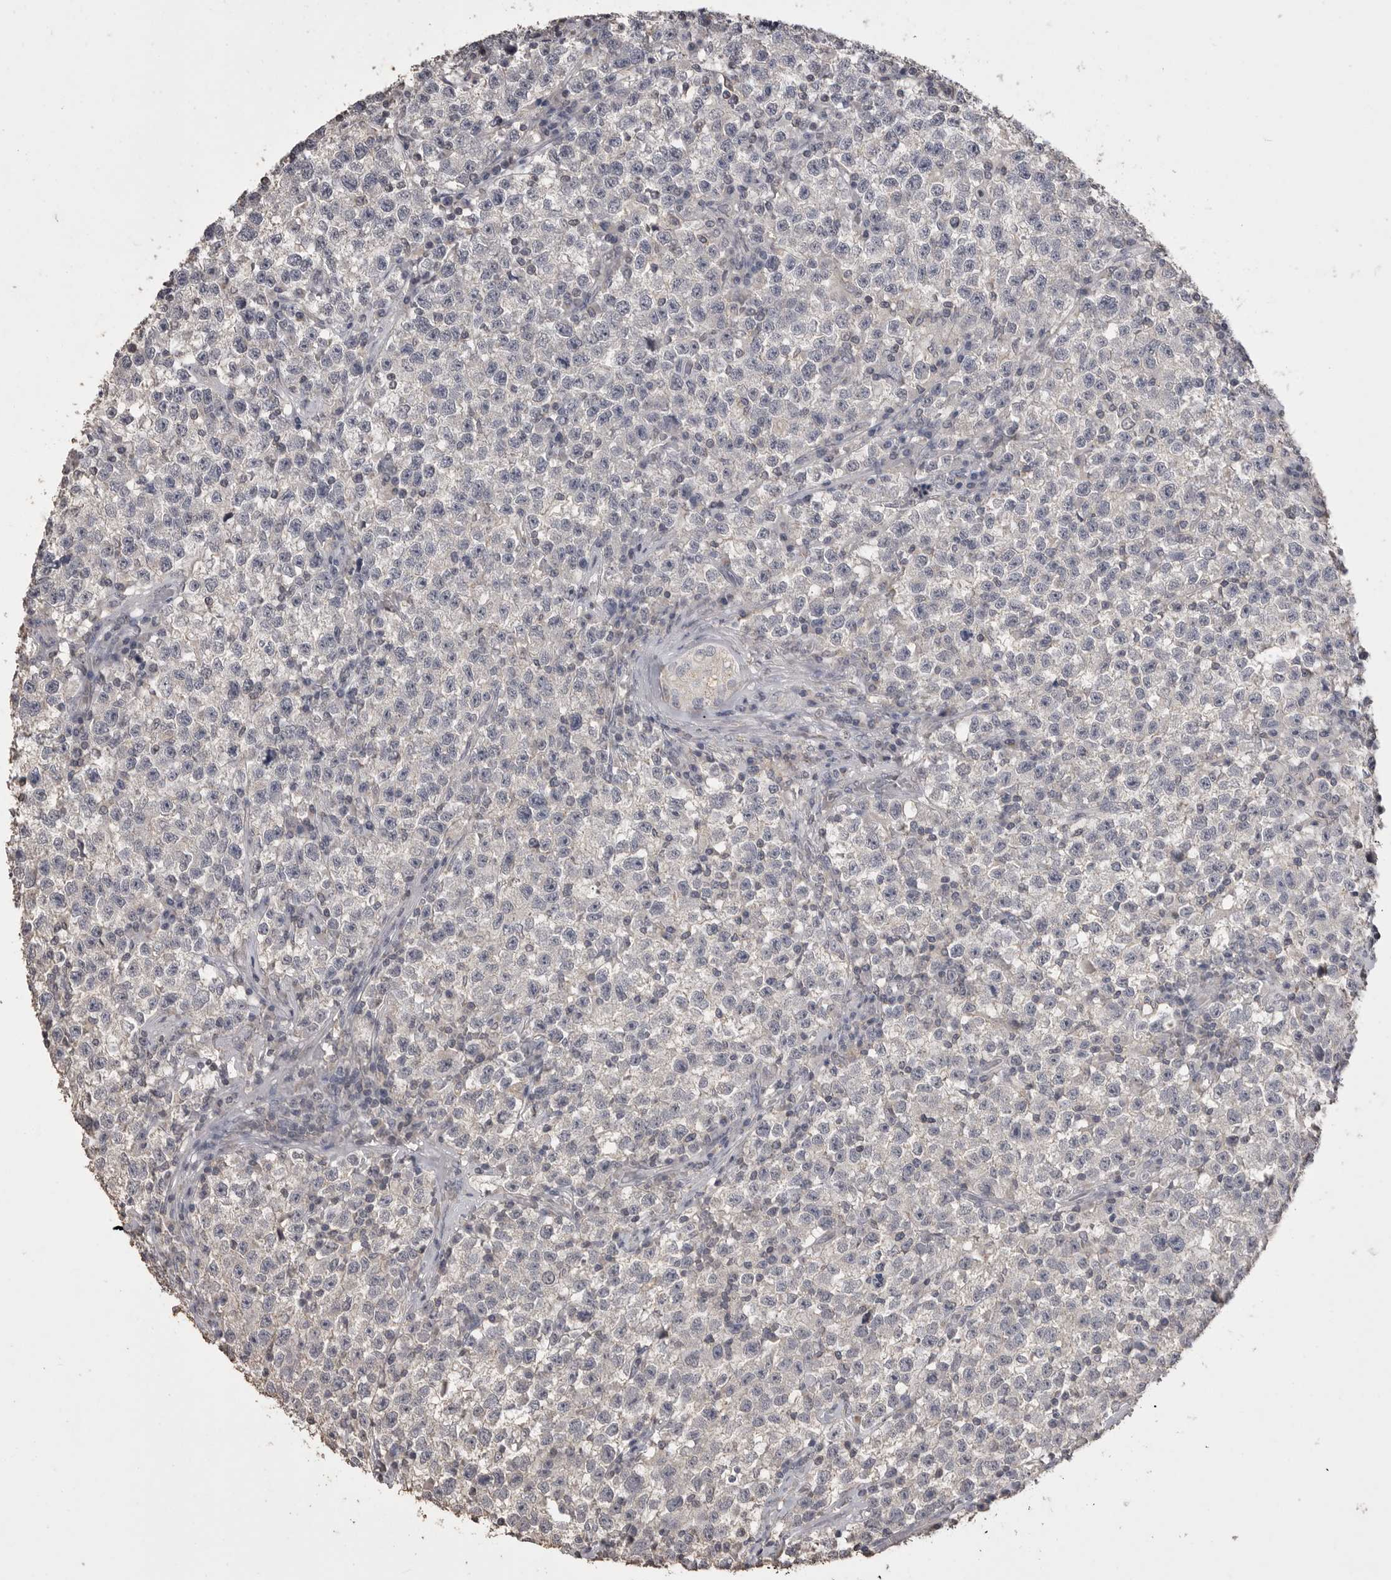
{"staining": {"intensity": "negative", "quantity": "none", "location": "none"}, "tissue": "testis cancer", "cell_type": "Tumor cells", "image_type": "cancer", "snomed": [{"axis": "morphology", "description": "Seminoma, NOS"}, {"axis": "topography", "description": "Testis"}], "caption": "Tumor cells show no significant expression in seminoma (testis).", "gene": "MMP7", "patient": {"sex": "male", "age": 22}}